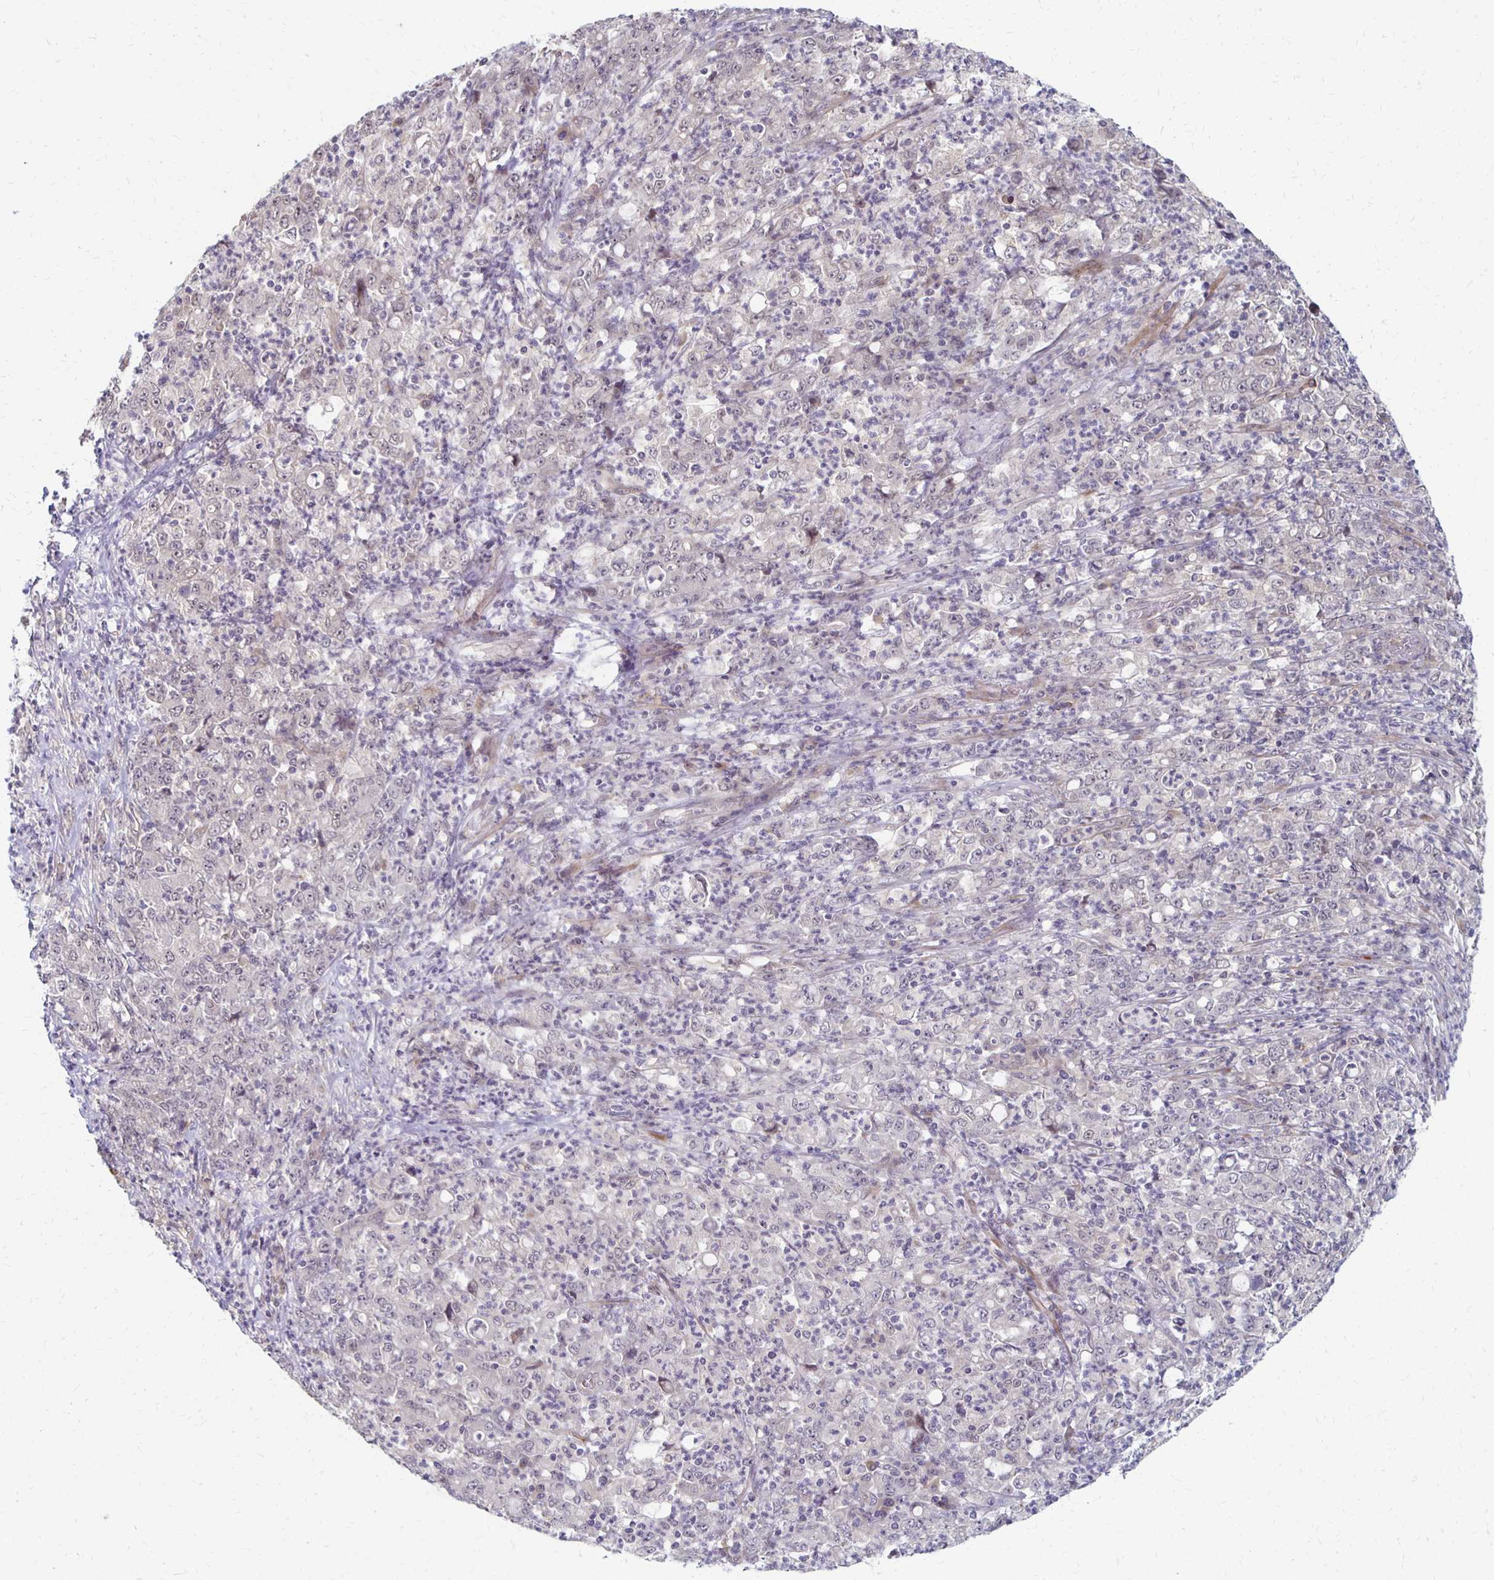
{"staining": {"intensity": "negative", "quantity": "none", "location": "none"}, "tissue": "stomach cancer", "cell_type": "Tumor cells", "image_type": "cancer", "snomed": [{"axis": "morphology", "description": "Adenocarcinoma, NOS"}, {"axis": "topography", "description": "Stomach, lower"}], "caption": "IHC photomicrograph of neoplastic tissue: human adenocarcinoma (stomach) stained with DAB exhibits no significant protein positivity in tumor cells.", "gene": "PRKCB", "patient": {"sex": "female", "age": 71}}